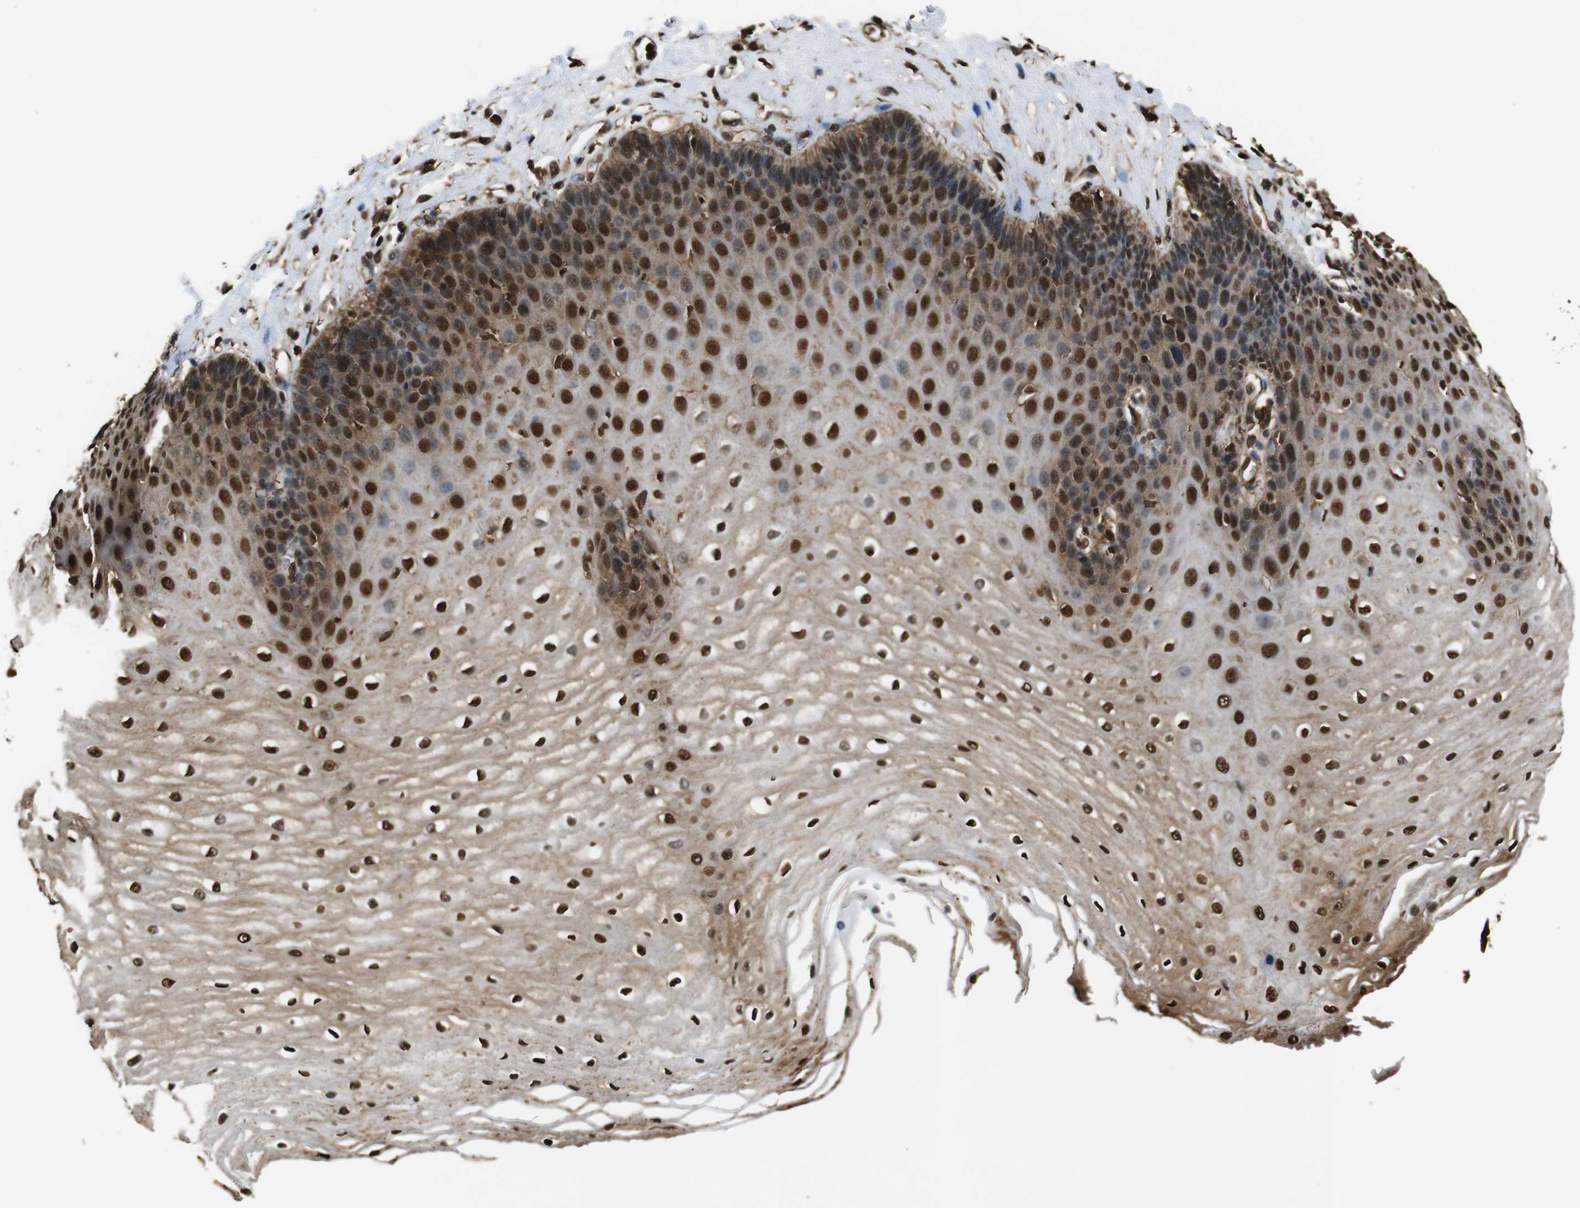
{"staining": {"intensity": "strong", "quantity": ">75%", "location": "cytoplasmic/membranous,nuclear"}, "tissue": "esophagus", "cell_type": "Squamous epithelial cells", "image_type": "normal", "snomed": [{"axis": "morphology", "description": "Normal tissue, NOS"}, {"axis": "morphology", "description": "Squamous cell carcinoma, NOS"}, {"axis": "topography", "description": "Esophagus"}], "caption": "IHC histopathology image of unremarkable esophagus: human esophagus stained using IHC shows high levels of strong protein expression localized specifically in the cytoplasmic/membranous,nuclear of squamous epithelial cells, appearing as a cytoplasmic/membranous,nuclear brown color.", "gene": "VCP", "patient": {"sex": "male", "age": 65}}